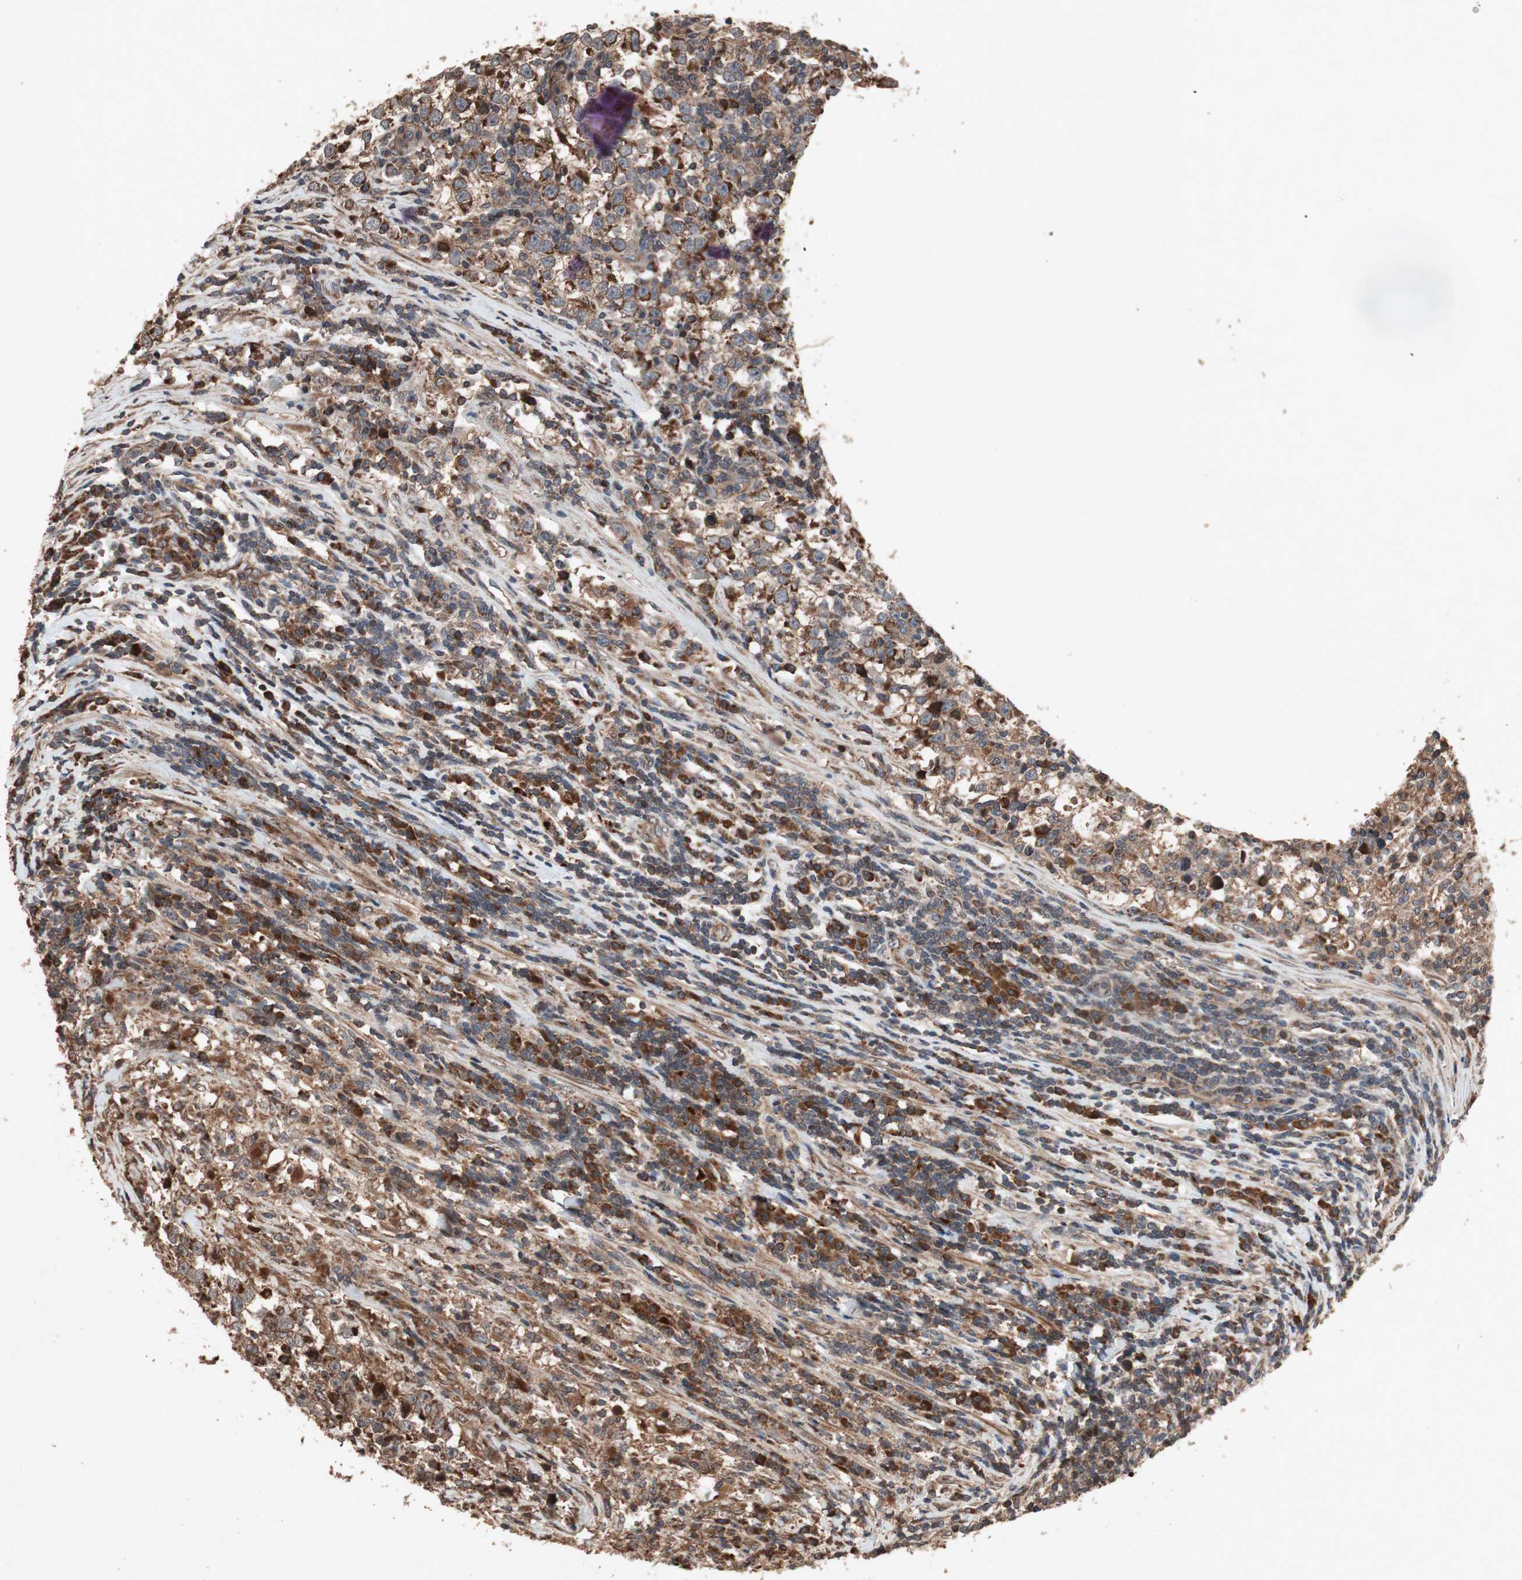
{"staining": {"intensity": "strong", "quantity": ">75%", "location": "cytoplasmic/membranous"}, "tissue": "testis cancer", "cell_type": "Tumor cells", "image_type": "cancer", "snomed": [{"axis": "morphology", "description": "Seminoma, NOS"}, {"axis": "topography", "description": "Testis"}], "caption": "A high-resolution micrograph shows IHC staining of testis cancer, which exhibits strong cytoplasmic/membranous staining in approximately >75% of tumor cells.", "gene": "RAB1A", "patient": {"sex": "male", "age": 43}}